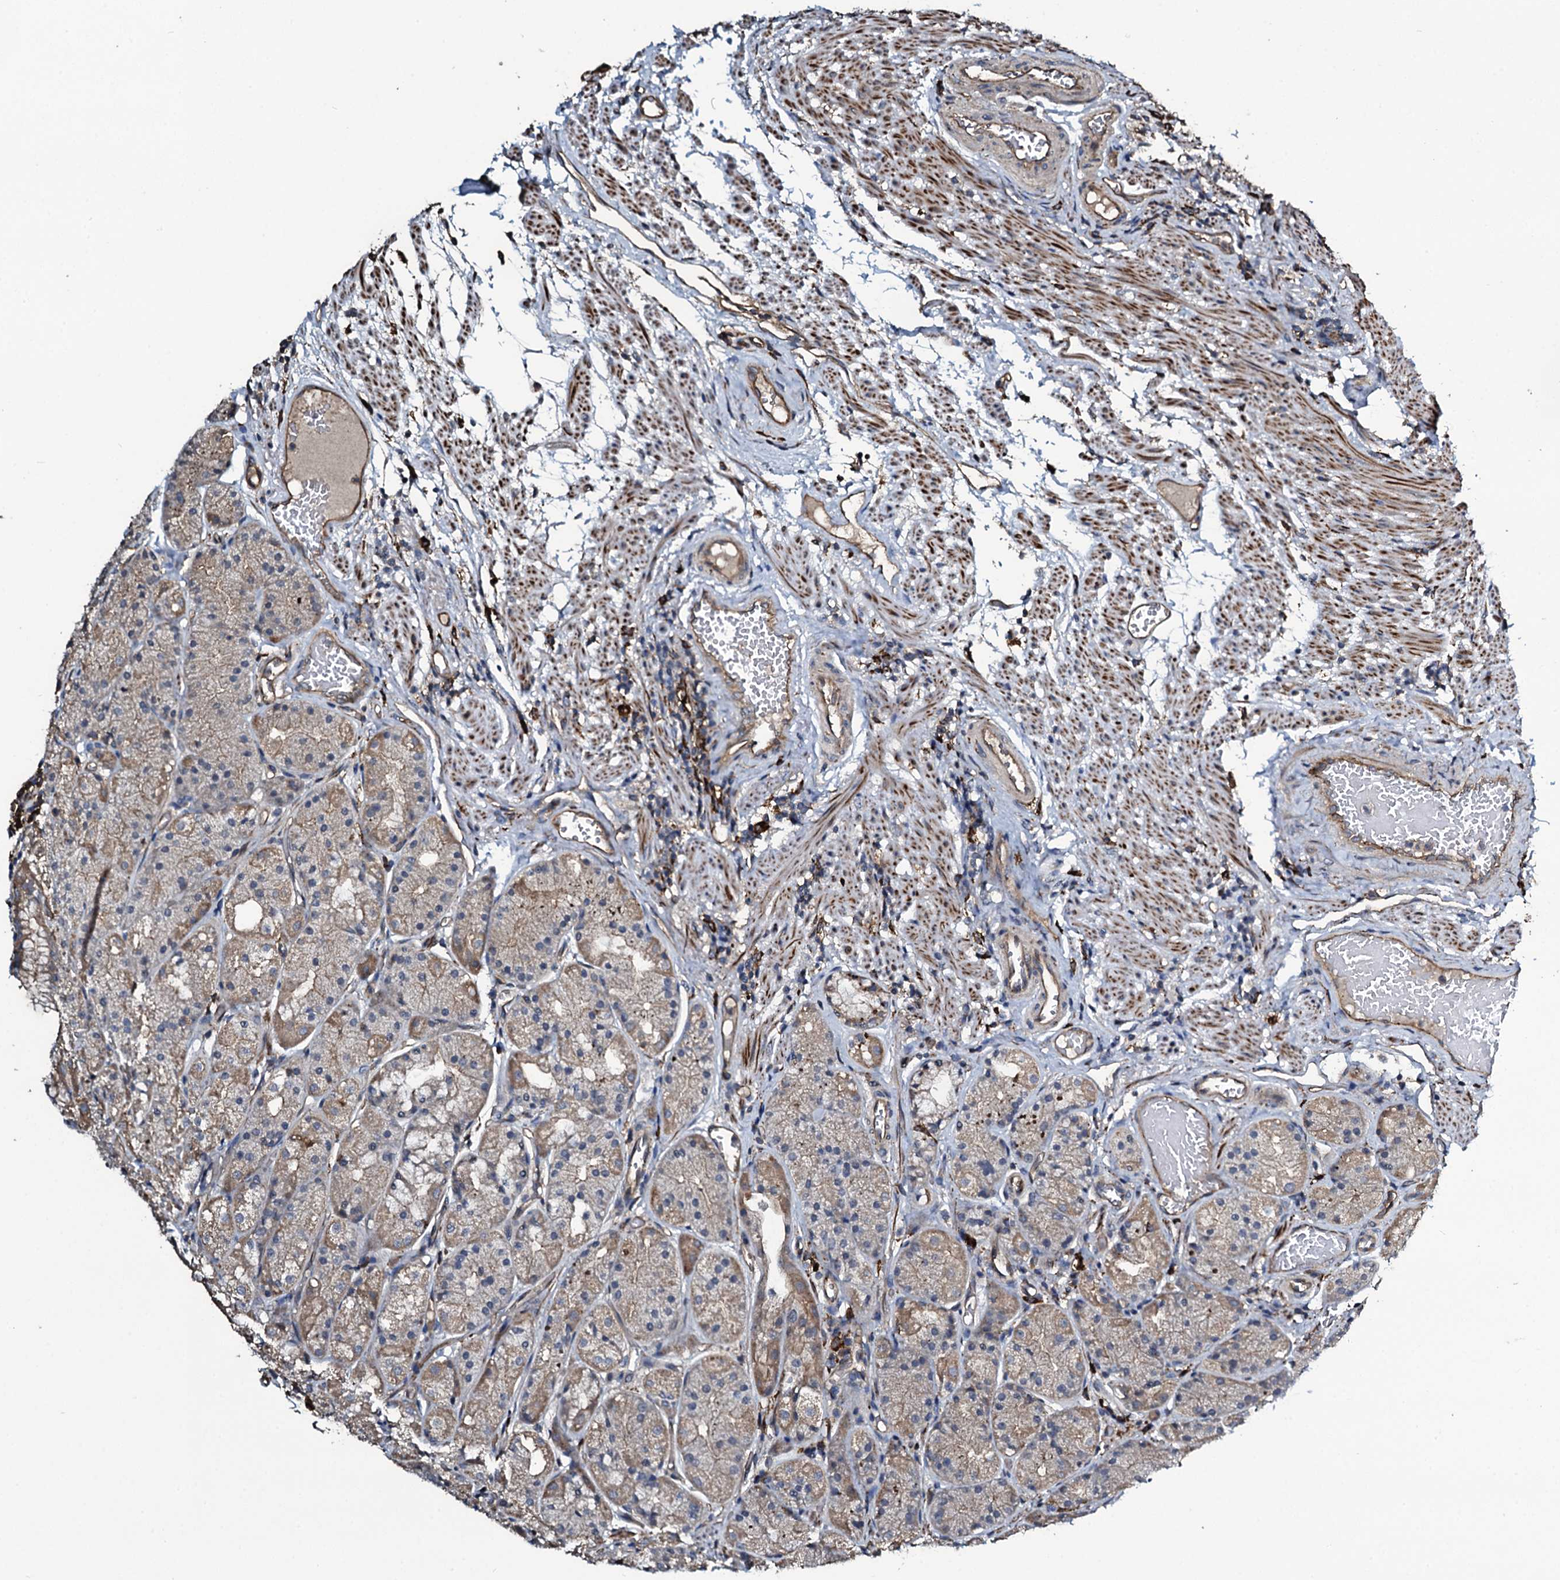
{"staining": {"intensity": "moderate", "quantity": "25%-75%", "location": "cytoplasmic/membranous"}, "tissue": "stomach", "cell_type": "Glandular cells", "image_type": "normal", "snomed": [{"axis": "morphology", "description": "Normal tissue, NOS"}, {"axis": "topography", "description": "Stomach, upper"}], "caption": "Immunohistochemical staining of unremarkable stomach exhibits moderate cytoplasmic/membranous protein expression in about 25%-75% of glandular cells.", "gene": "TPGS2", "patient": {"sex": "male", "age": 72}}